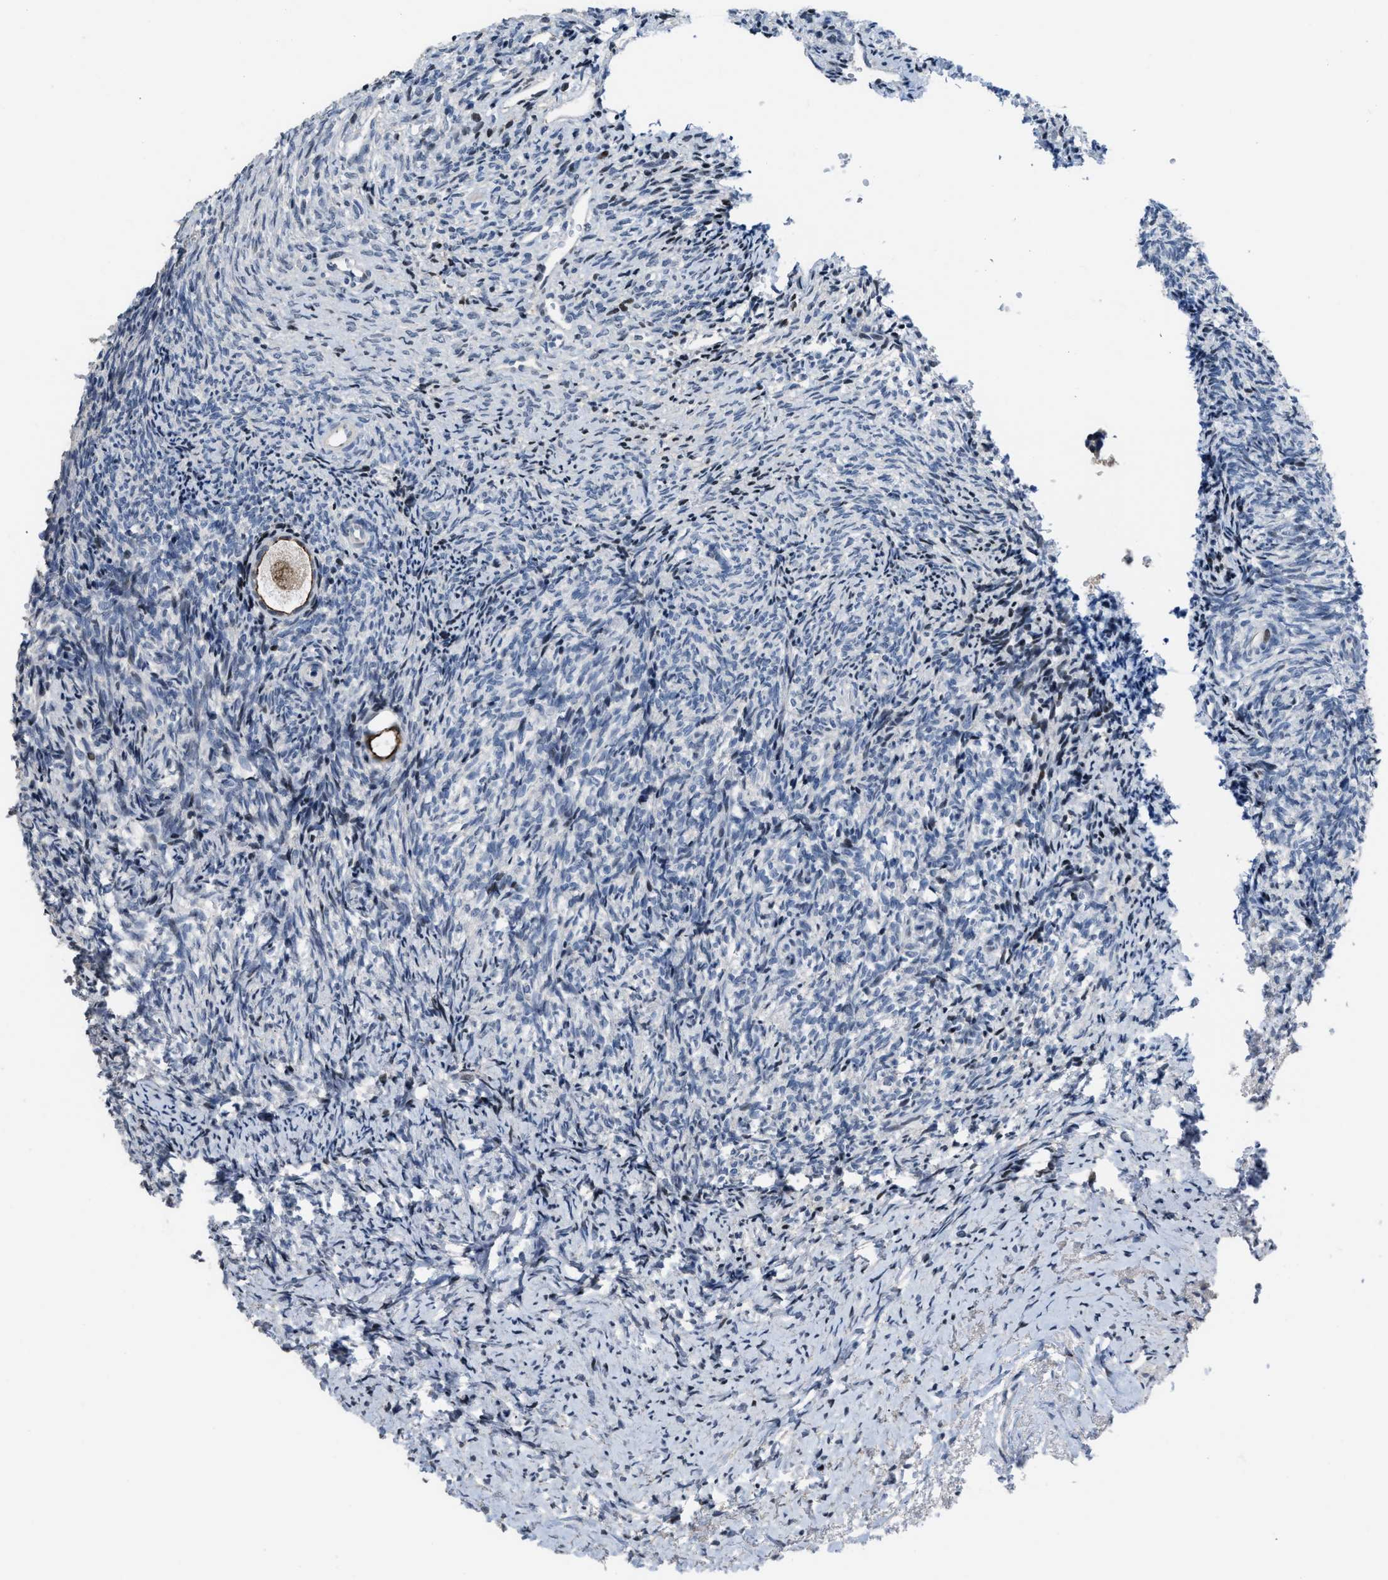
{"staining": {"intensity": "strong", "quantity": "25%-75%", "location": "cytoplasmic/membranous,nuclear"}, "tissue": "ovary", "cell_type": "Follicle cells", "image_type": "normal", "snomed": [{"axis": "morphology", "description": "Normal tissue, NOS"}, {"axis": "topography", "description": "Ovary"}], "caption": "Human ovary stained for a protein (brown) displays strong cytoplasmic/membranous,nuclear positive staining in approximately 25%-75% of follicle cells.", "gene": "SETDB1", "patient": {"sex": "female", "age": 41}}